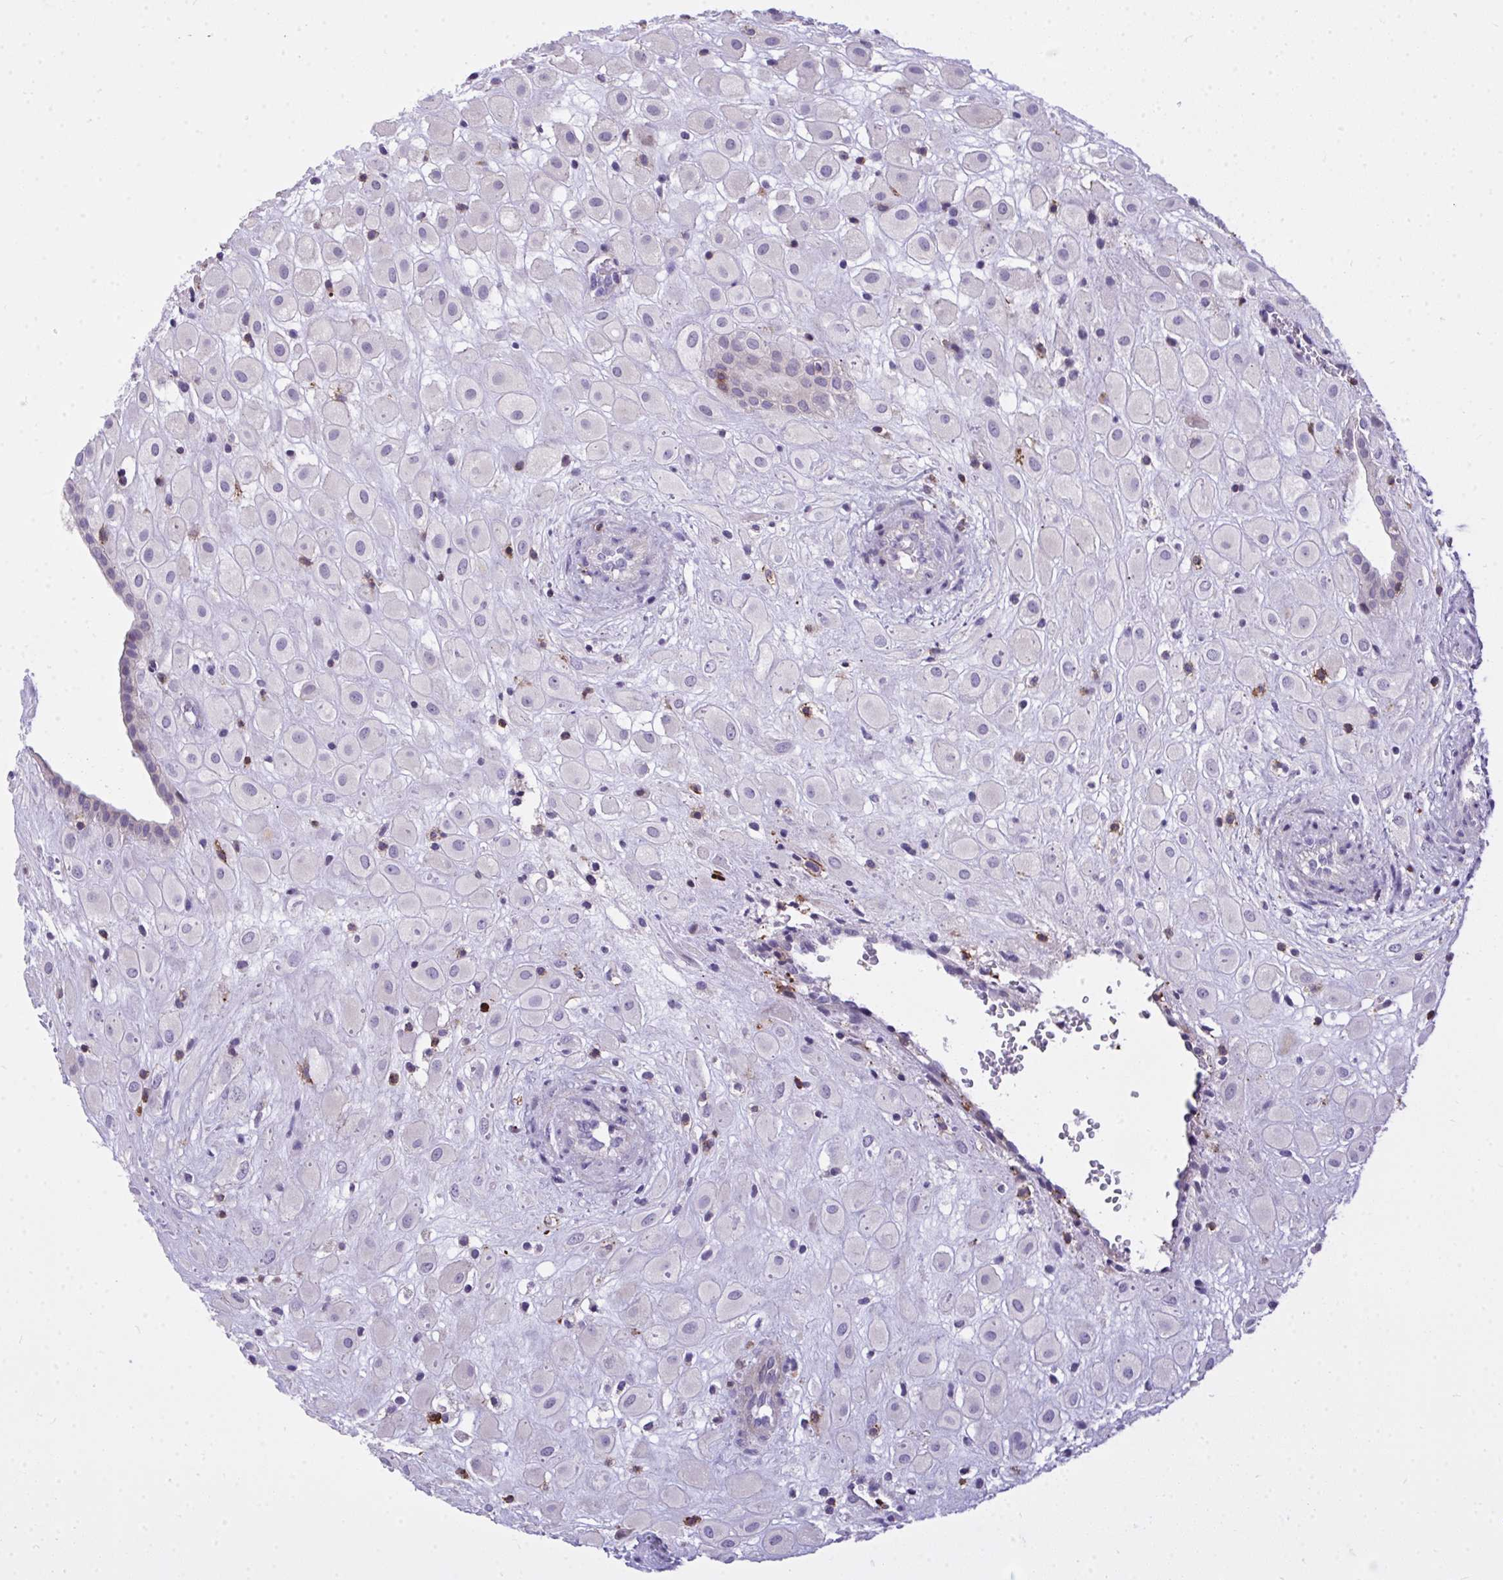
{"staining": {"intensity": "negative", "quantity": "none", "location": "none"}, "tissue": "placenta", "cell_type": "Decidual cells", "image_type": "normal", "snomed": [{"axis": "morphology", "description": "Normal tissue, NOS"}, {"axis": "topography", "description": "Placenta"}], "caption": "Photomicrograph shows no protein staining in decidual cells of normal placenta. The staining is performed using DAB (3,3'-diaminobenzidine) brown chromogen with nuclei counter-stained in using hematoxylin.", "gene": "AP5M1", "patient": {"sex": "female", "age": 24}}